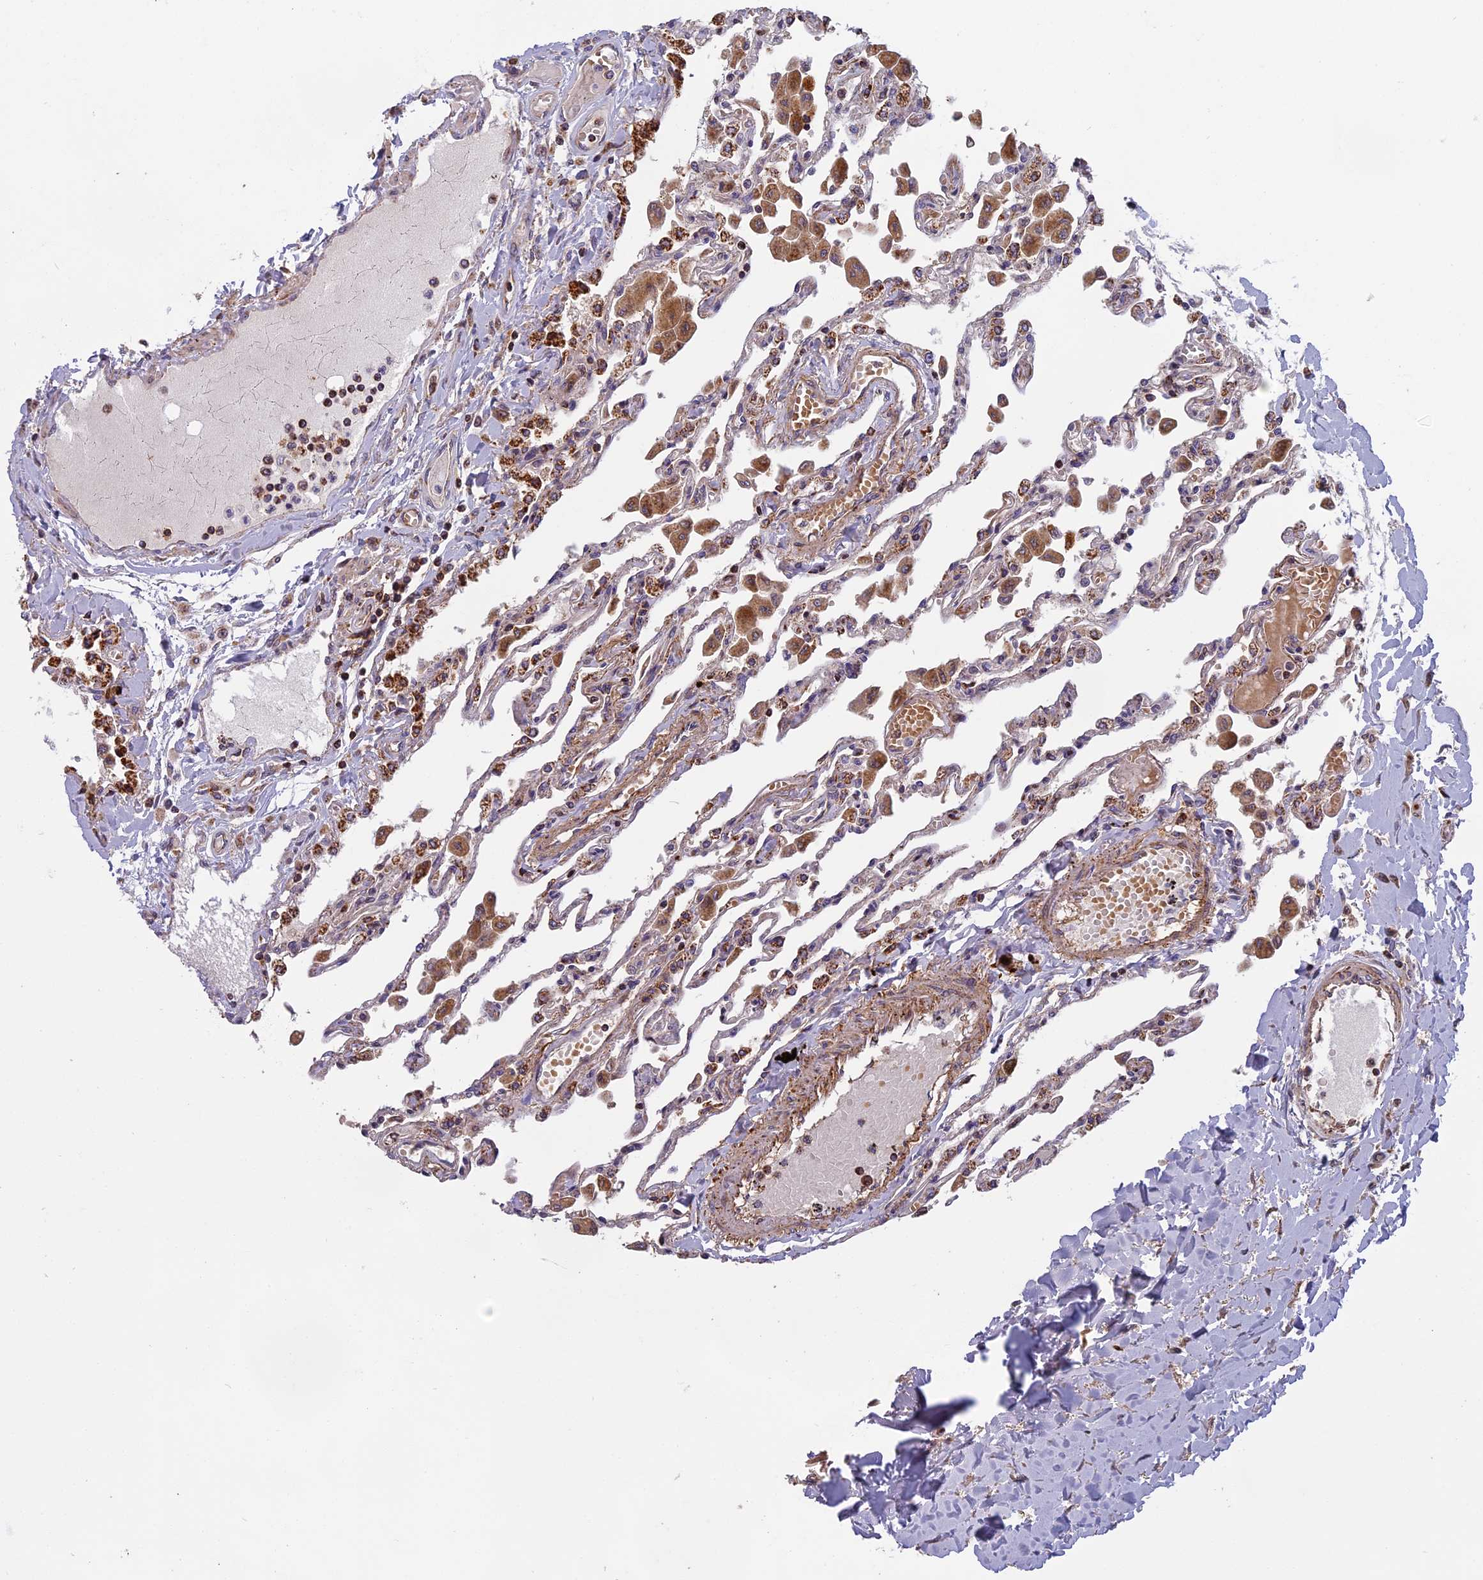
{"staining": {"intensity": "moderate", "quantity": "25%-75%", "location": "cytoplasmic/membranous"}, "tissue": "lung", "cell_type": "Alveolar cells", "image_type": "normal", "snomed": [{"axis": "morphology", "description": "Normal tissue, NOS"}, {"axis": "topography", "description": "Bronchus"}, {"axis": "topography", "description": "Lung"}], "caption": "A brown stain labels moderate cytoplasmic/membranous expression of a protein in alveolar cells of normal human lung.", "gene": "EDAR", "patient": {"sex": "female", "age": 49}}